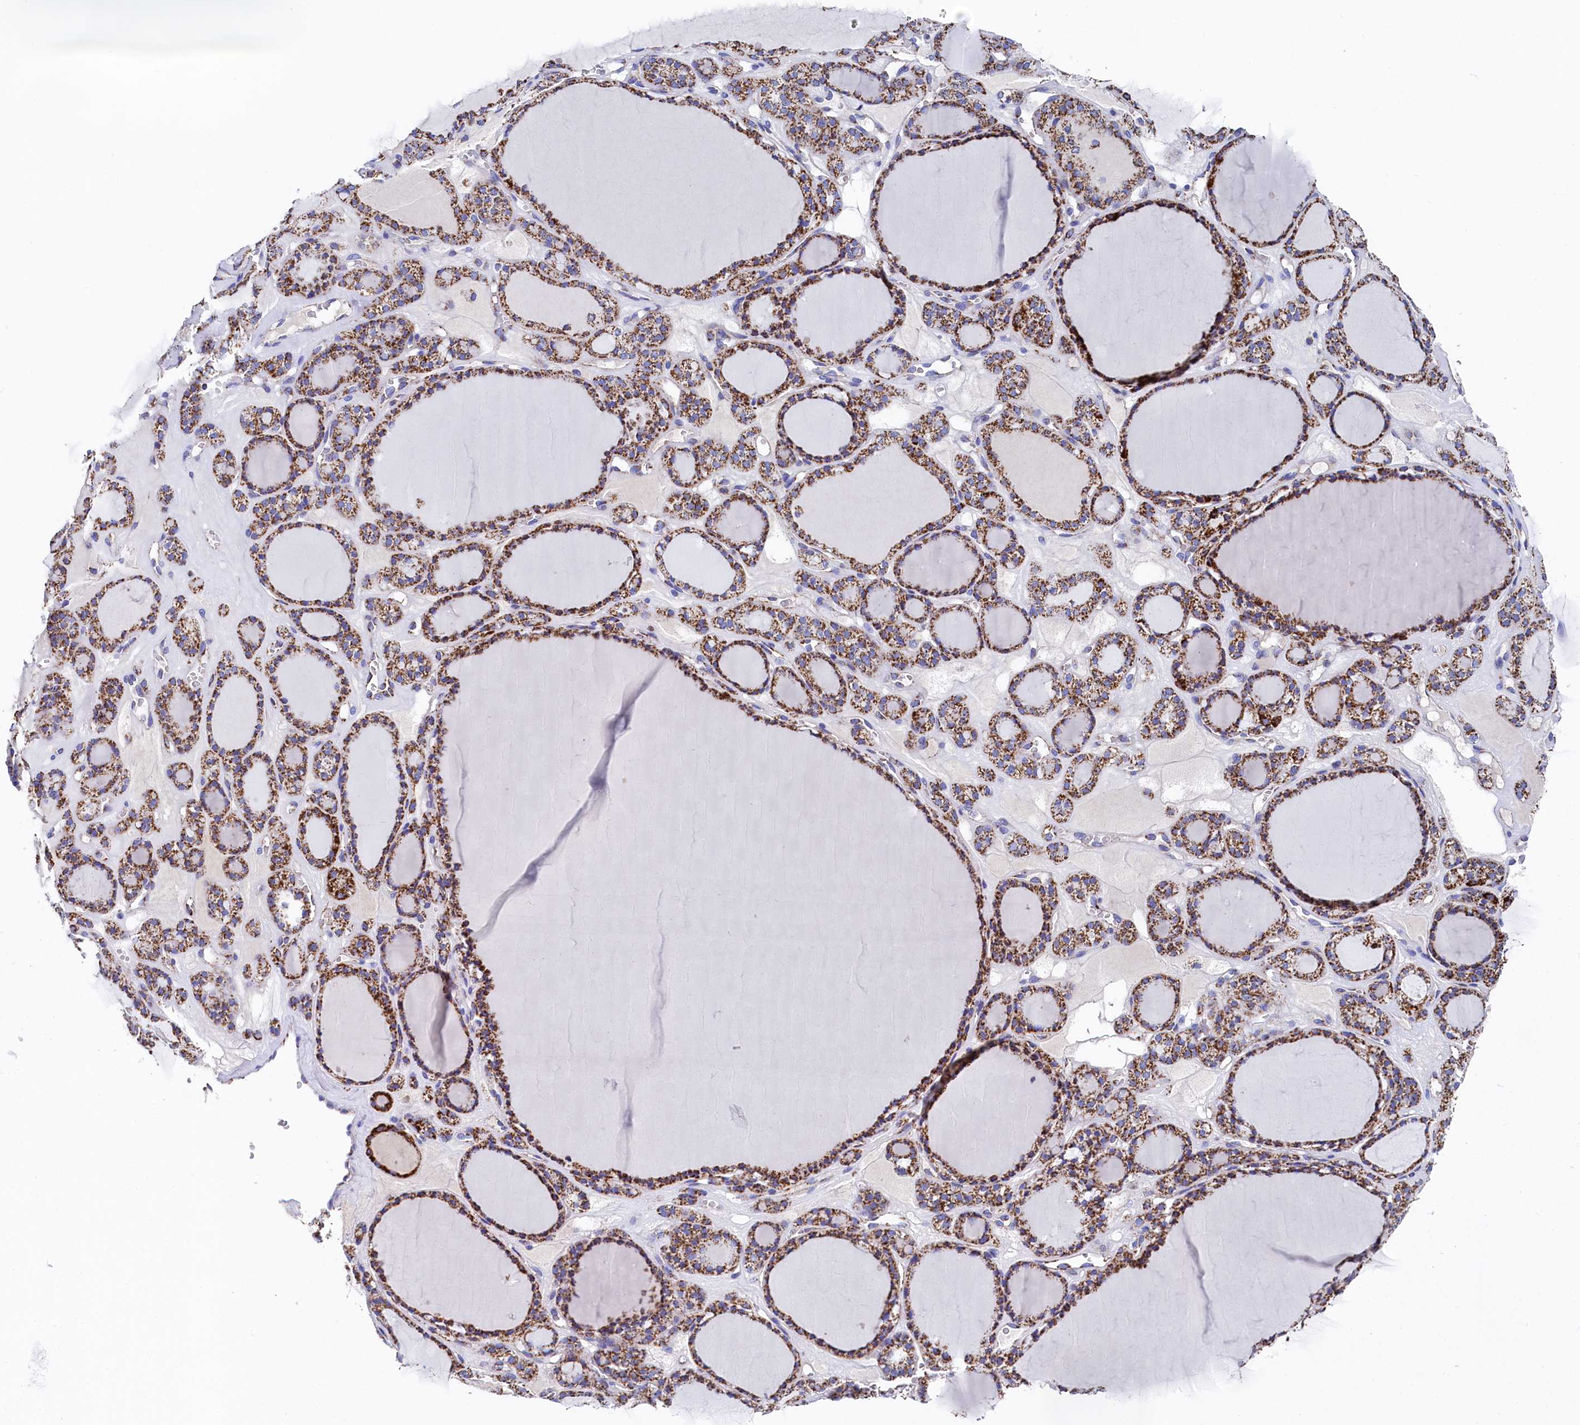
{"staining": {"intensity": "strong", "quantity": ">75%", "location": "cytoplasmic/membranous"}, "tissue": "thyroid gland", "cell_type": "Glandular cells", "image_type": "normal", "snomed": [{"axis": "morphology", "description": "Normal tissue, NOS"}, {"axis": "topography", "description": "Thyroid gland"}], "caption": "Unremarkable thyroid gland was stained to show a protein in brown. There is high levels of strong cytoplasmic/membranous staining in about >75% of glandular cells.", "gene": "MMAB", "patient": {"sex": "female", "age": 28}}